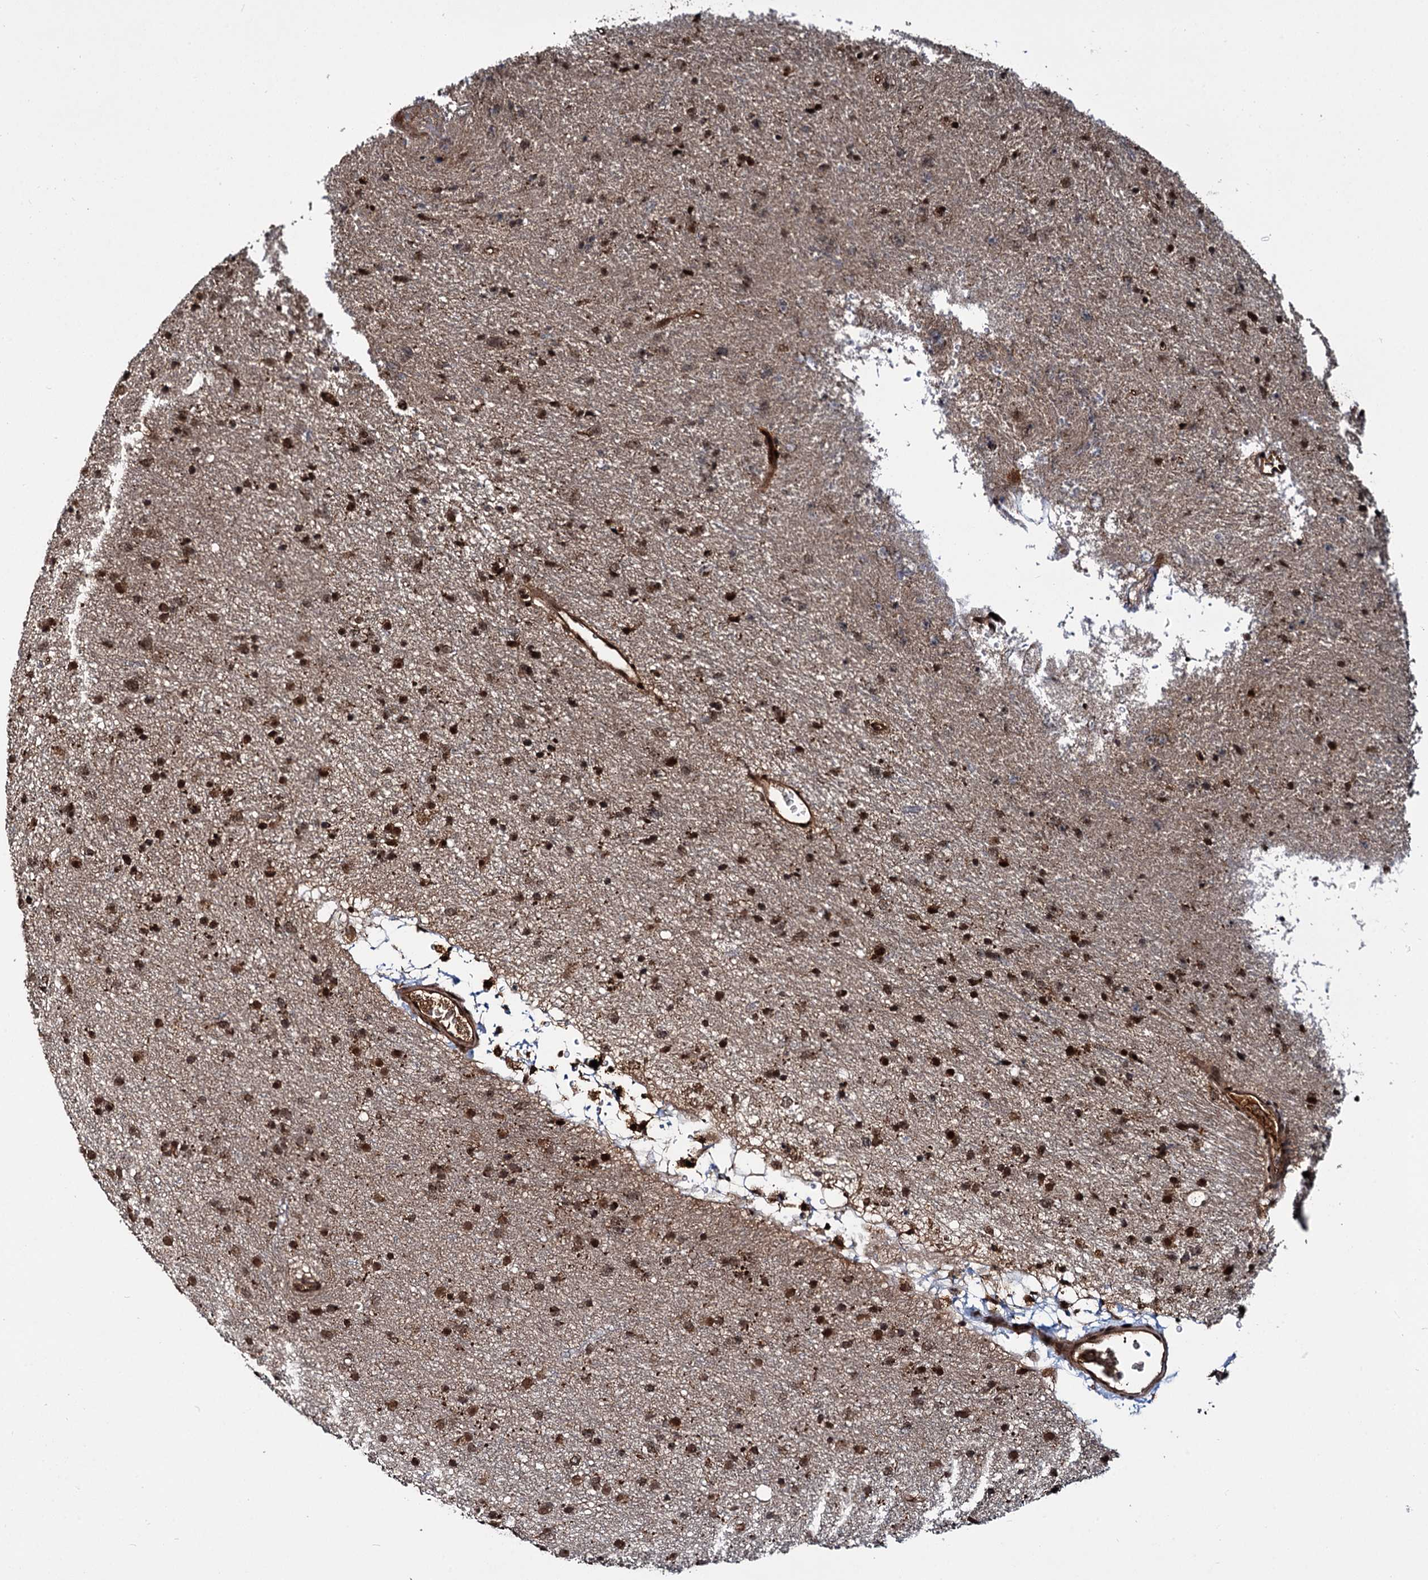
{"staining": {"intensity": "moderate", "quantity": ">75%", "location": "nuclear"}, "tissue": "glioma", "cell_type": "Tumor cells", "image_type": "cancer", "snomed": [{"axis": "morphology", "description": "Glioma, malignant, Low grade"}, {"axis": "topography", "description": "Cerebral cortex"}], "caption": "Immunohistochemistry (IHC) (DAB) staining of glioma displays moderate nuclear protein positivity in approximately >75% of tumor cells.", "gene": "CEP192", "patient": {"sex": "female", "age": 39}}